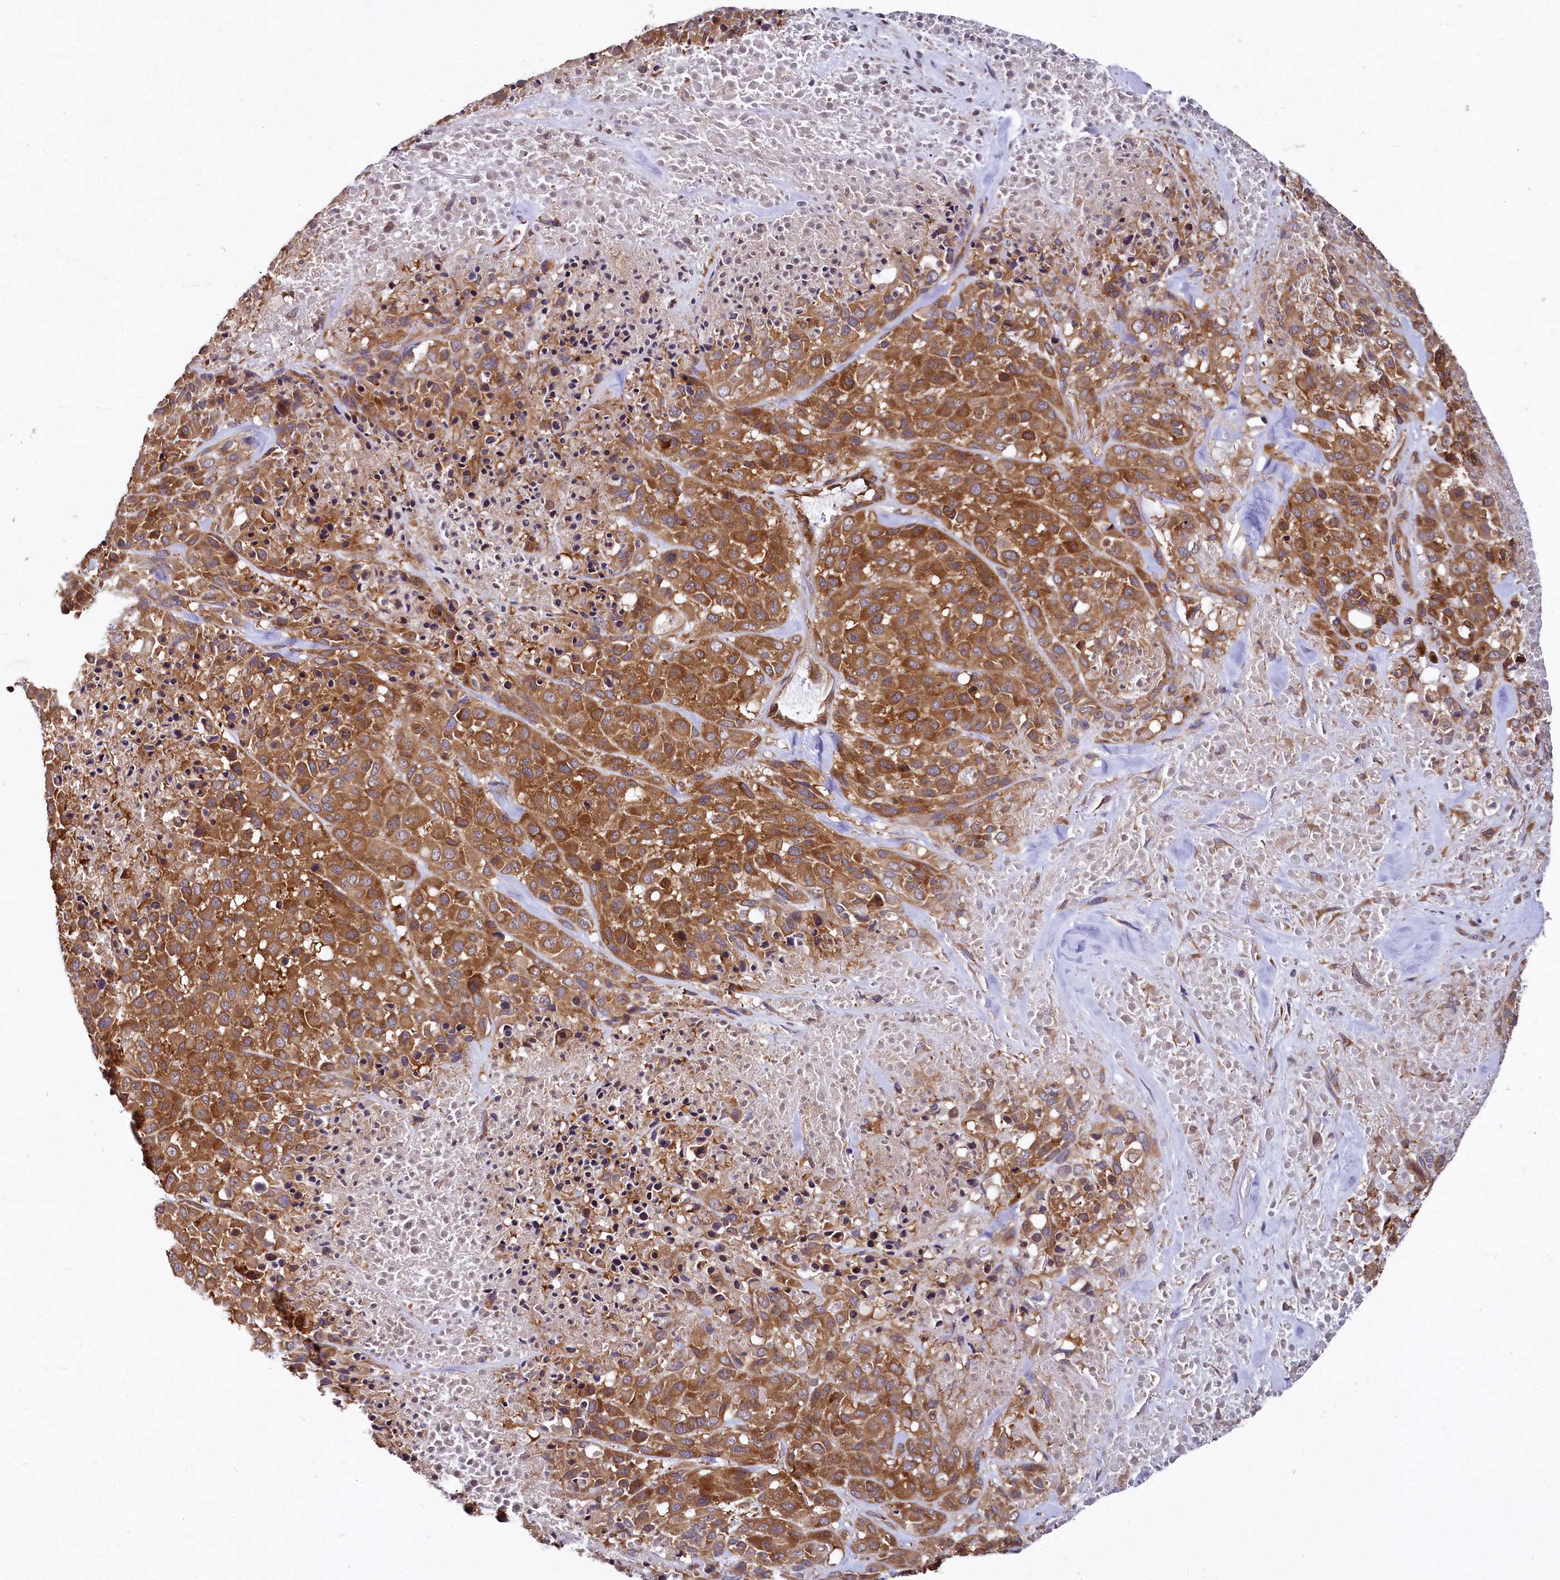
{"staining": {"intensity": "moderate", "quantity": ">75%", "location": "cytoplasmic/membranous"}, "tissue": "melanoma", "cell_type": "Tumor cells", "image_type": "cancer", "snomed": [{"axis": "morphology", "description": "Malignant melanoma, Metastatic site"}, {"axis": "topography", "description": "Skin"}], "caption": "This micrograph shows malignant melanoma (metastatic site) stained with immunohistochemistry (IHC) to label a protein in brown. The cytoplasmic/membranous of tumor cells show moderate positivity for the protein. Nuclei are counter-stained blue.", "gene": "EIF2B2", "patient": {"sex": "female", "age": 81}}